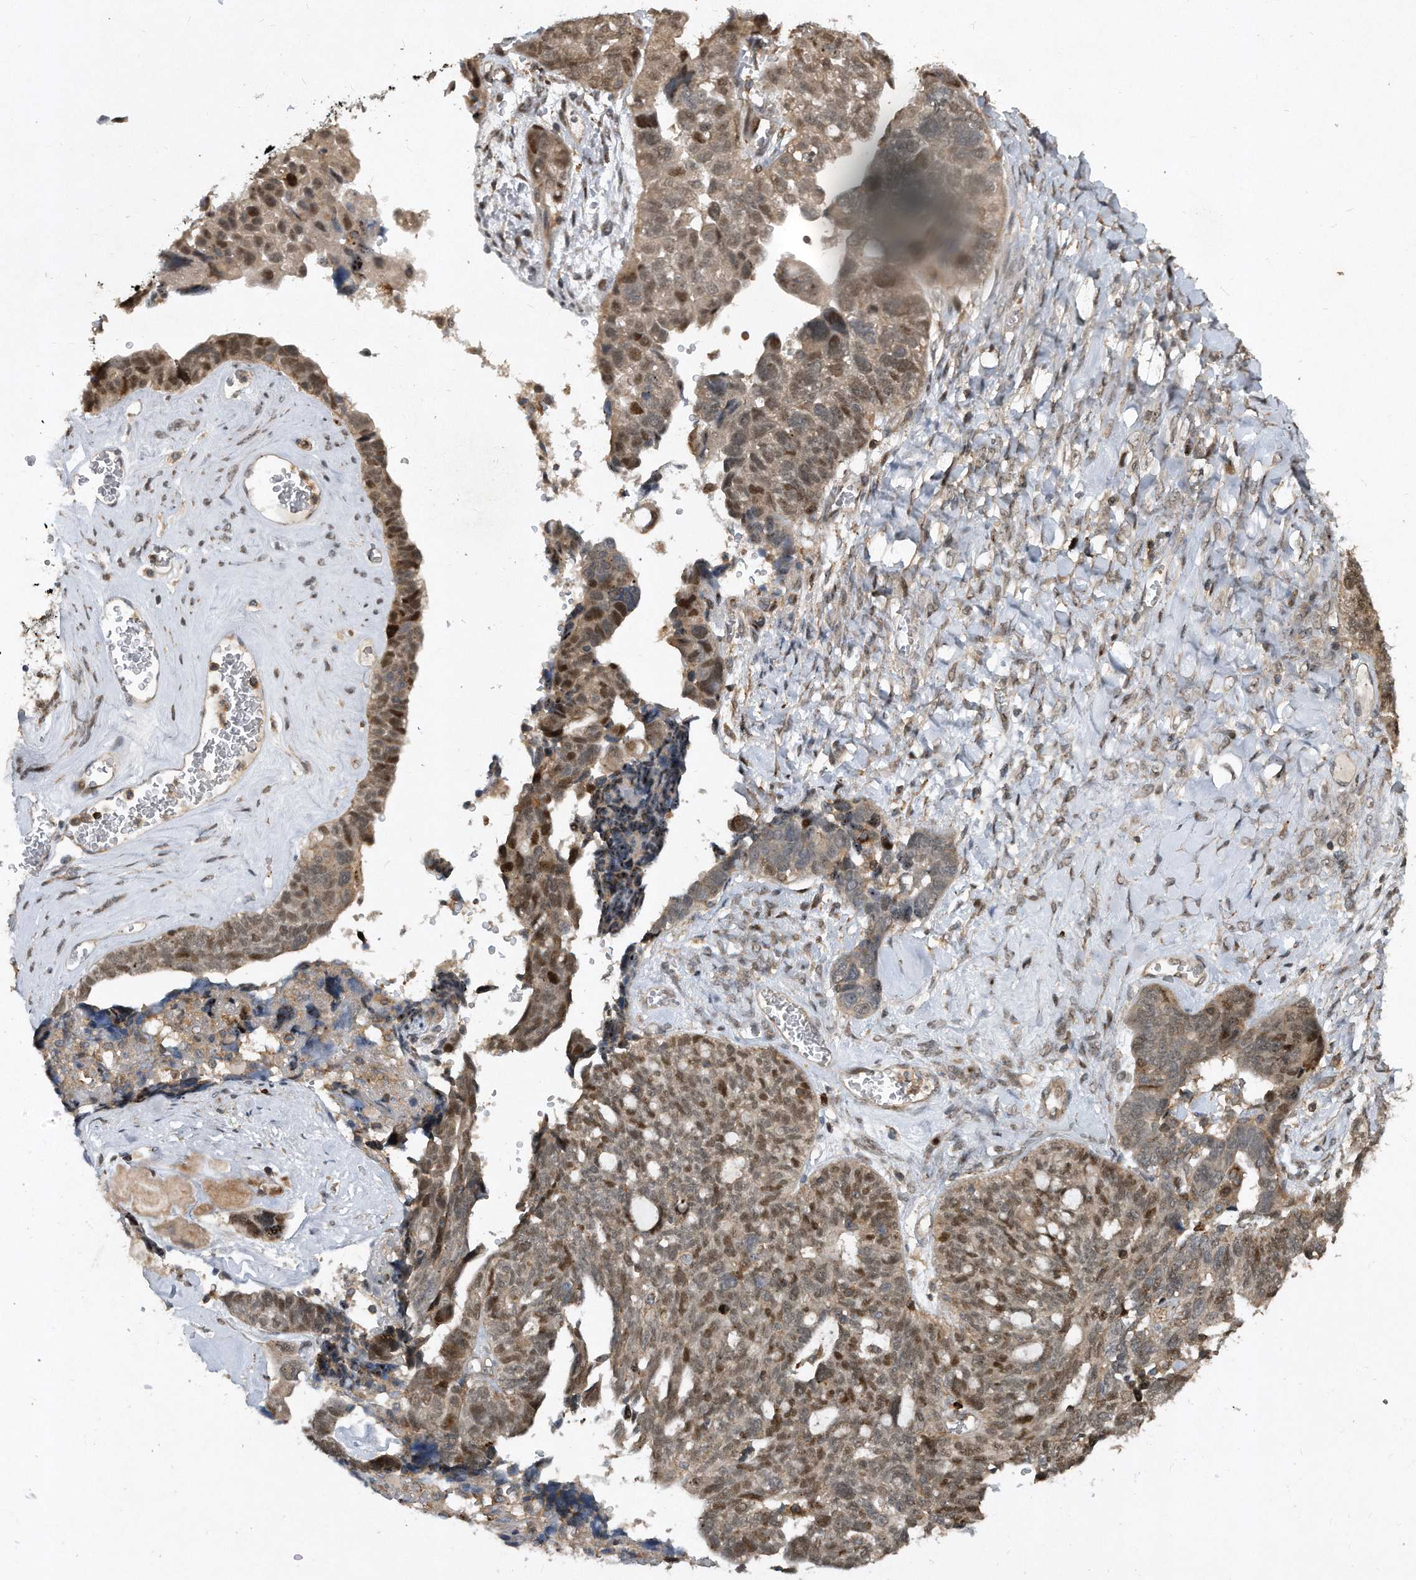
{"staining": {"intensity": "moderate", "quantity": "25%-75%", "location": "cytoplasmic/membranous,nuclear"}, "tissue": "ovarian cancer", "cell_type": "Tumor cells", "image_type": "cancer", "snomed": [{"axis": "morphology", "description": "Cystadenocarcinoma, serous, NOS"}, {"axis": "topography", "description": "Ovary"}], "caption": "A high-resolution image shows immunohistochemistry (IHC) staining of ovarian serous cystadenocarcinoma, which displays moderate cytoplasmic/membranous and nuclear positivity in approximately 25%-75% of tumor cells.", "gene": "PGBD2", "patient": {"sex": "female", "age": 79}}